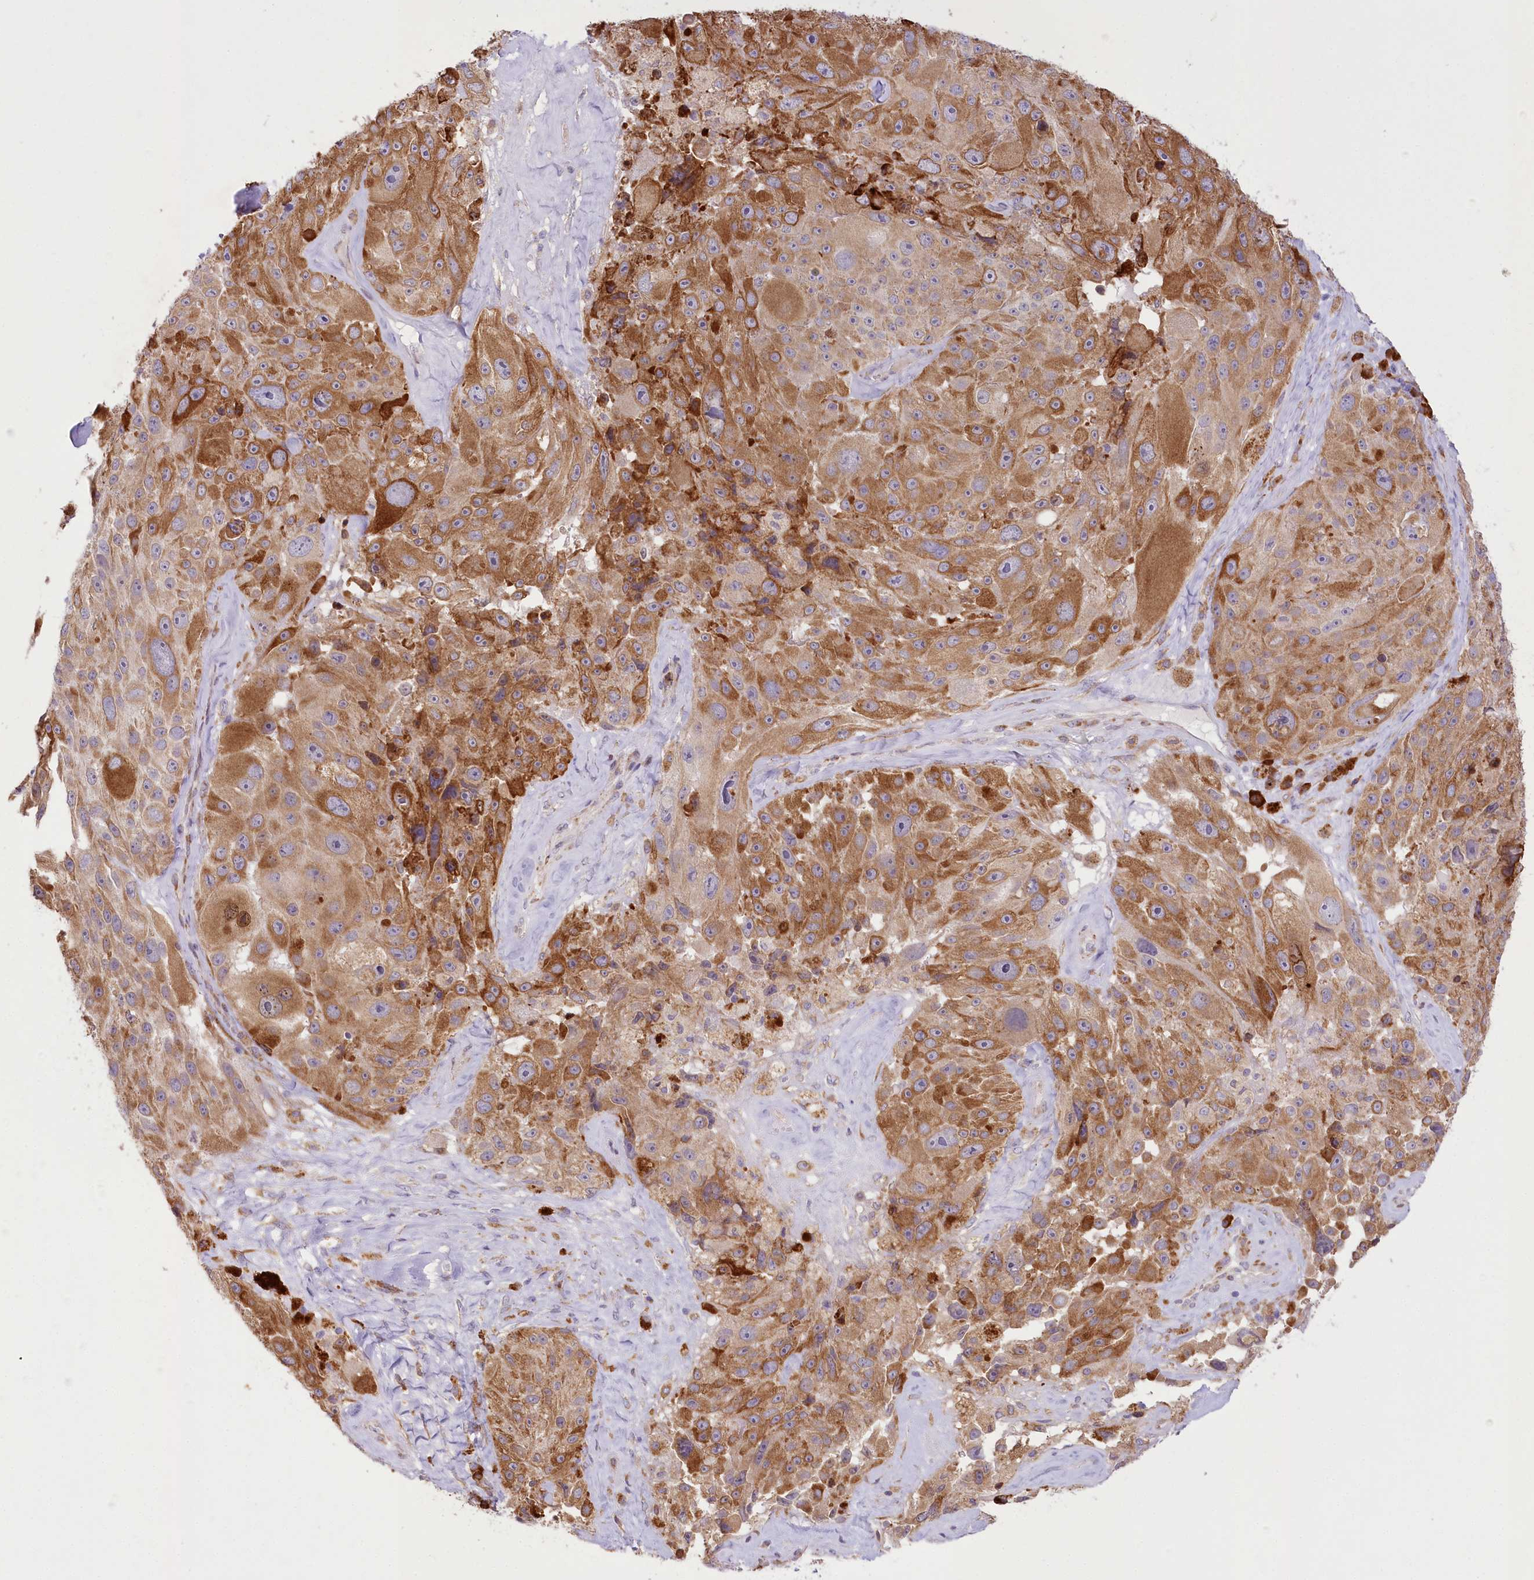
{"staining": {"intensity": "moderate", "quantity": ">75%", "location": "cytoplasmic/membranous"}, "tissue": "melanoma", "cell_type": "Tumor cells", "image_type": "cancer", "snomed": [{"axis": "morphology", "description": "Malignant melanoma, Metastatic site"}, {"axis": "topography", "description": "Lymph node"}], "caption": "An image showing moderate cytoplasmic/membranous expression in approximately >75% of tumor cells in malignant melanoma (metastatic site), as visualized by brown immunohistochemical staining.", "gene": "NCKAP5", "patient": {"sex": "male", "age": 62}}